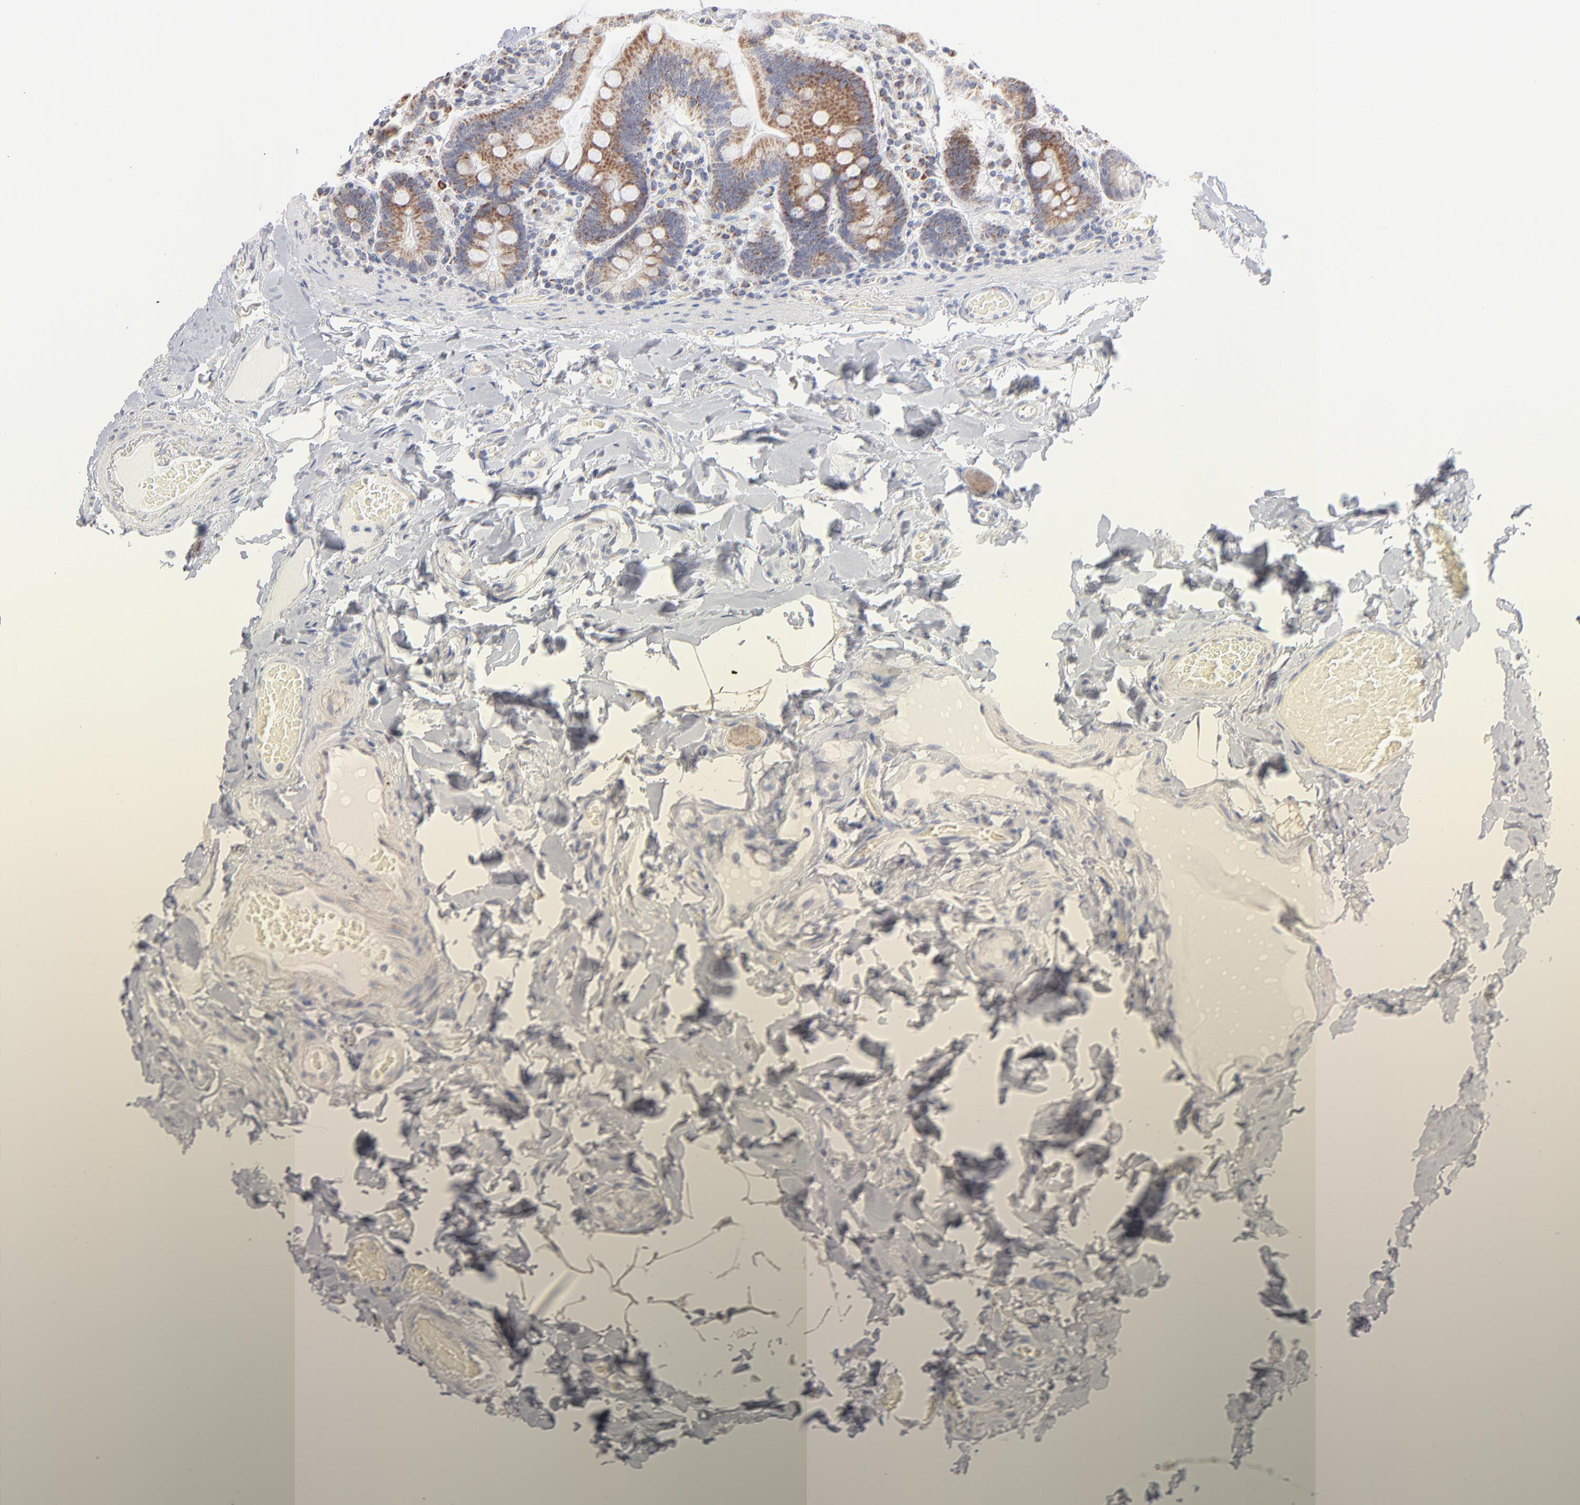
{"staining": {"intensity": "moderate", "quantity": ">75%", "location": "cytoplasmic/membranous"}, "tissue": "duodenum", "cell_type": "Glandular cells", "image_type": "normal", "snomed": [{"axis": "morphology", "description": "Normal tissue, NOS"}, {"axis": "topography", "description": "Duodenum"}], "caption": "A high-resolution micrograph shows IHC staining of benign duodenum, which displays moderate cytoplasmic/membranous expression in approximately >75% of glandular cells. (brown staining indicates protein expression, while blue staining denotes nuclei).", "gene": "MRPL58", "patient": {"sex": "male", "age": 66}}